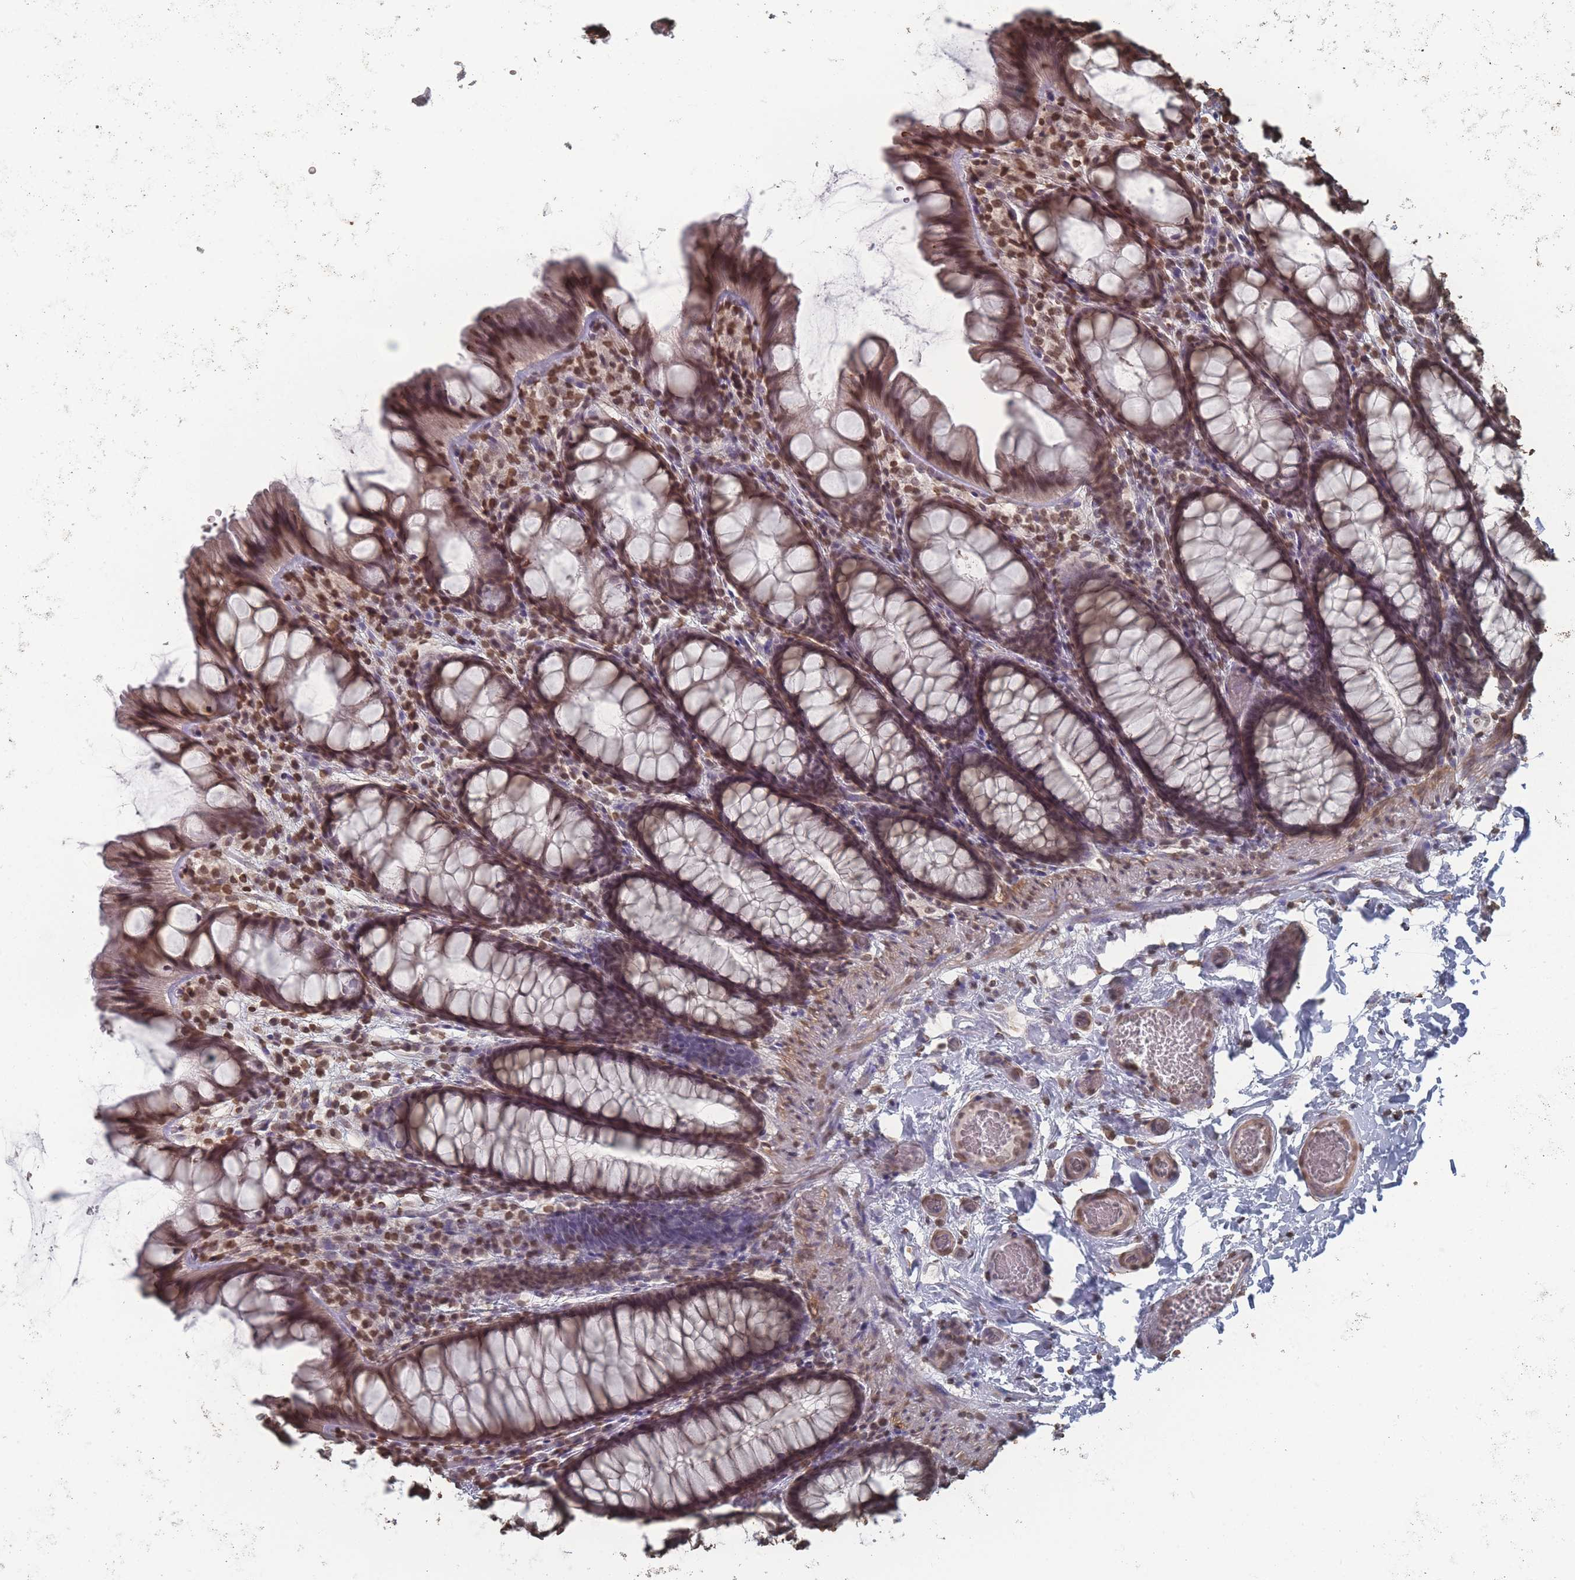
{"staining": {"intensity": "moderate", "quantity": ">75%", "location": "nuclear"}, "tissue": "colon", "cell_type": "Endothelial cells", "image_type": "normal", "snomed": [{"axis": "morphology", "description": "Normal tissue, NOS"}, {"axis": "topography", "description": "Colon"}], "caption": "Immunohistochemical staining of benign human colon reveals >75% levels of moderate nuclear protein expression in approximately >75% of endothelial cells.", "gene": "PLEKHG5", "patient": {"sex": "male", "age": 47}}